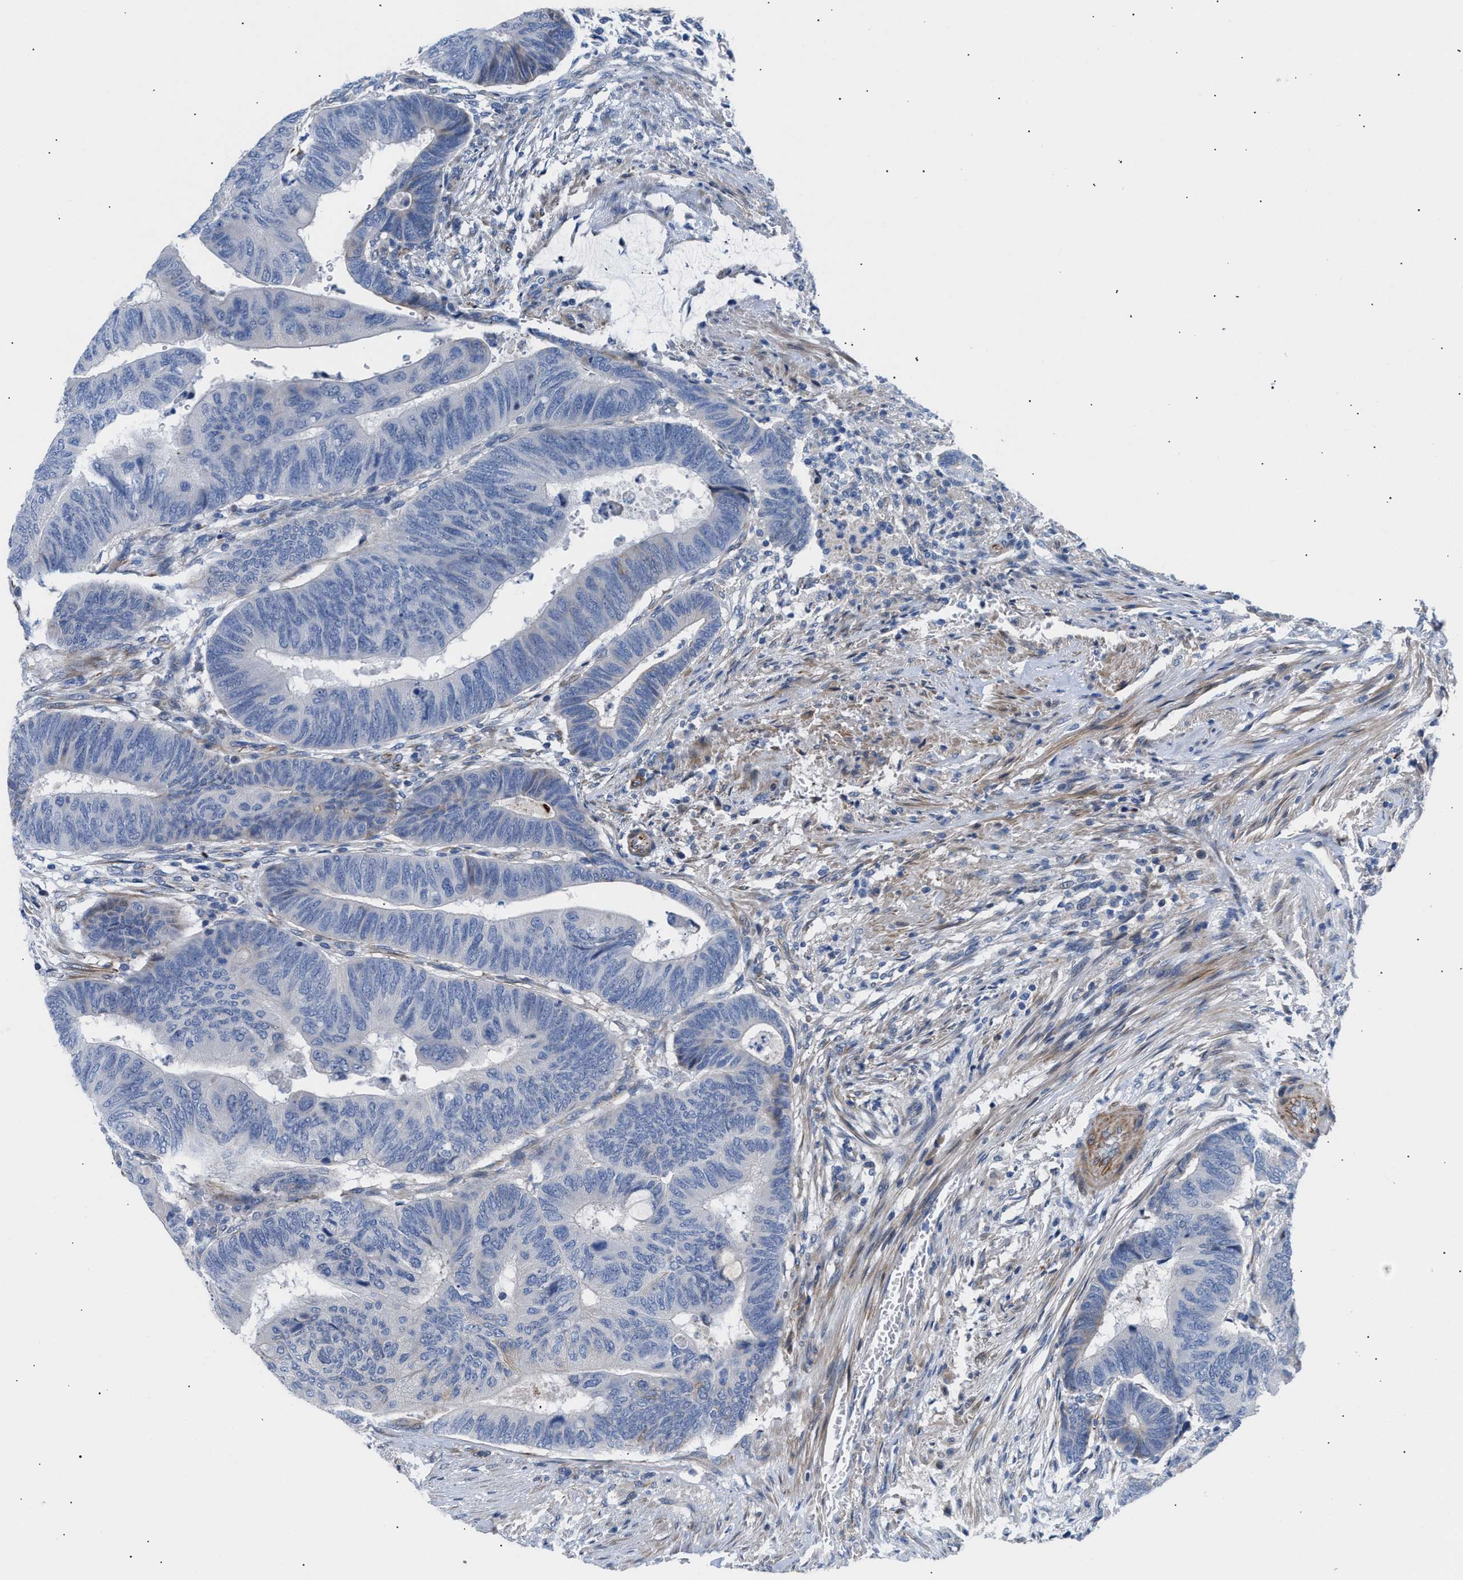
{"staining": {"intensity": "negative", "quantity": "none", "location": "none"}, "tissue": "colorectal cancer", "cell_type": "Tumor cells", "image_type": "cancer", "snomed": [{"axis": "morphology", "description": "Normal tissue, NOS"}, {"axis": "morphology", "description": "Adenocarcinoma, NOS"}, {"axis": "topography", "description": "Rectum"}, {"axis": "topography", "description": "Peripheral nerve tissue"}], "caption": "Colorectal adenocarcinoma stained for a protein using IHC shows no expression tumor cells.", "gene": "TFPI", "patient": {"sex": "male", "age": 92}}